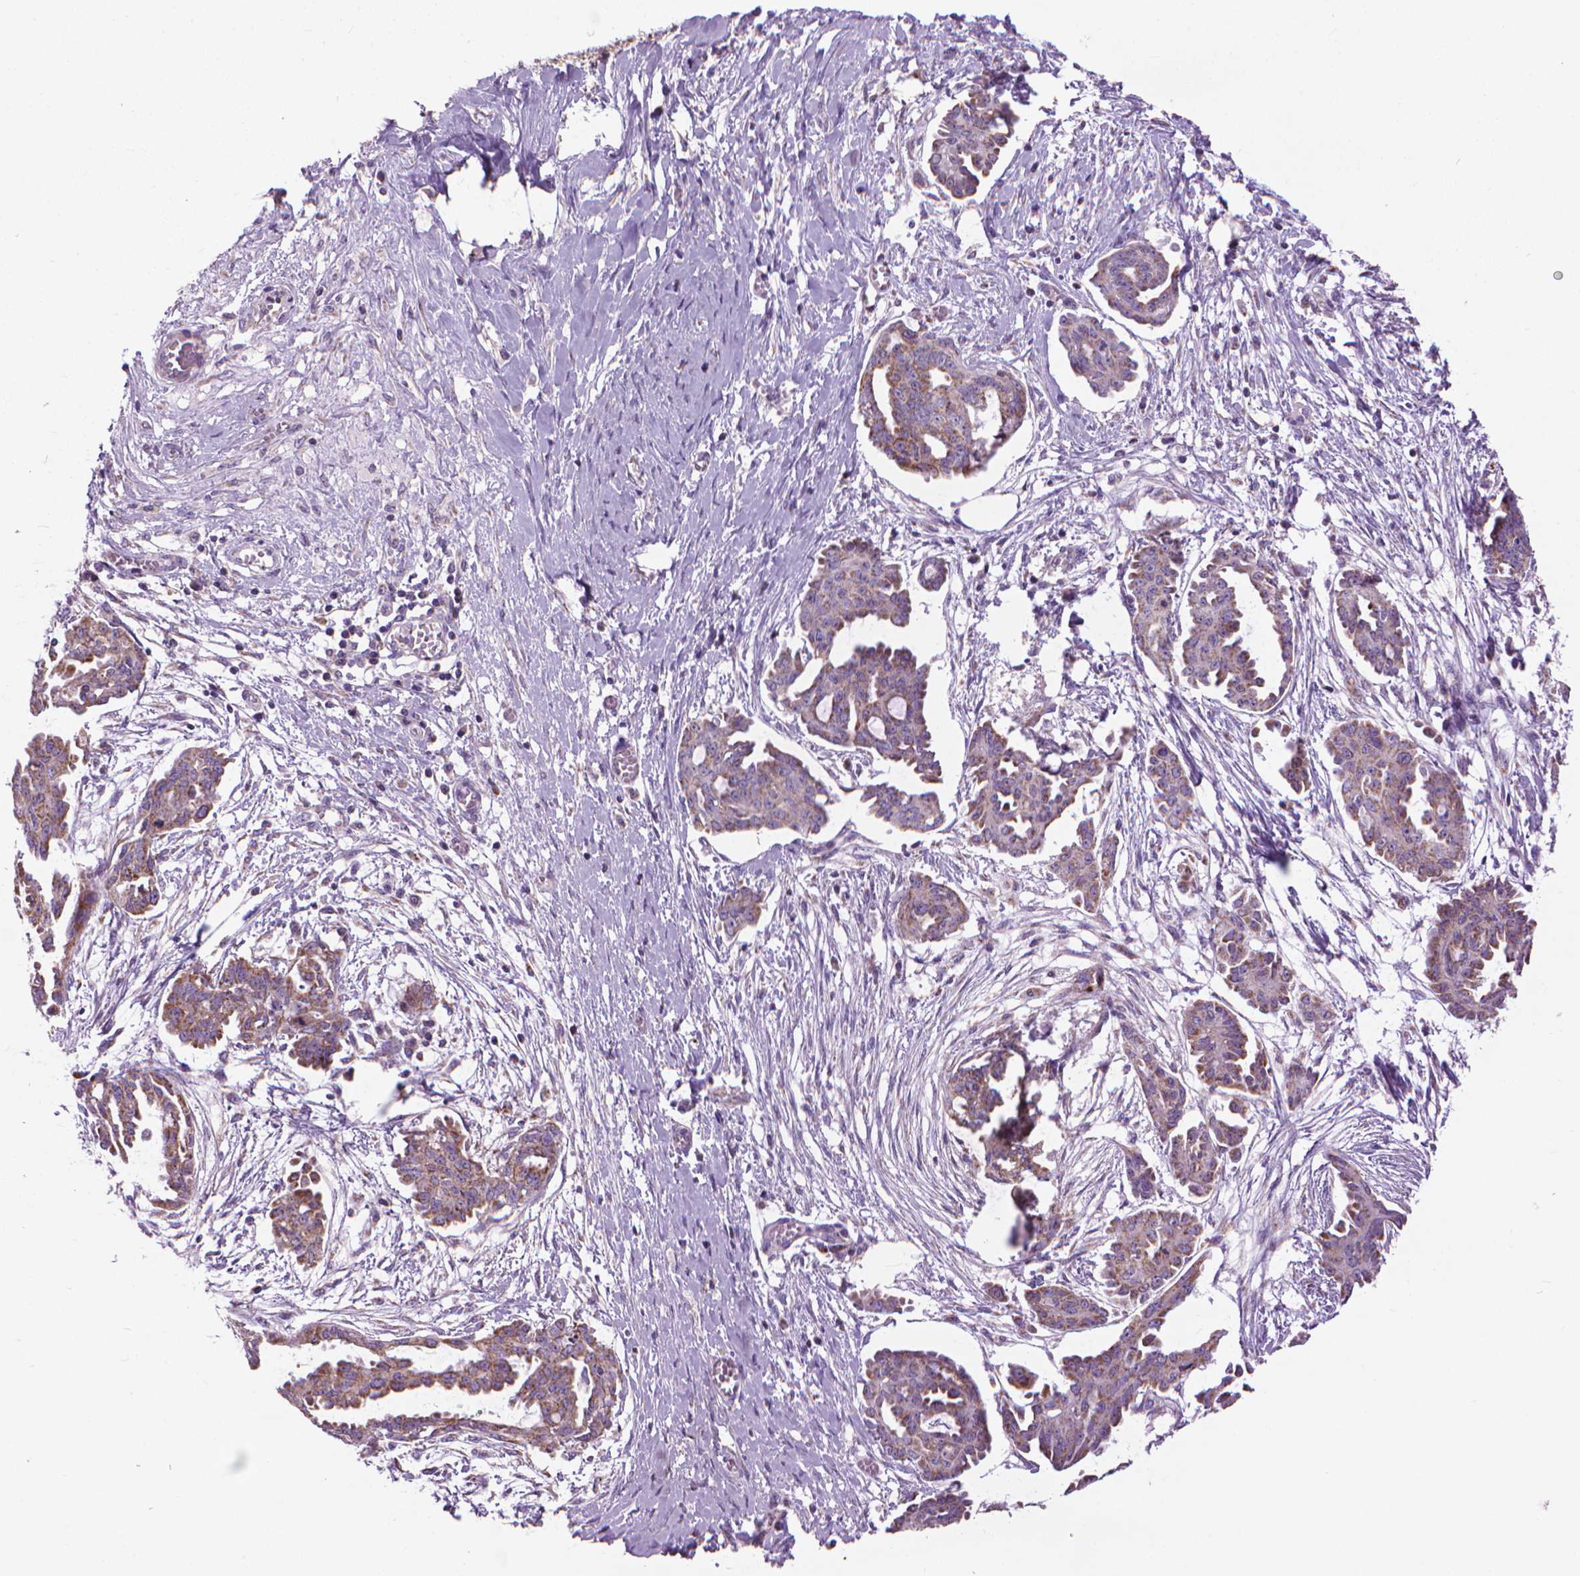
{"staining": {"intensity": "moderate", "quantity": "<25%", "location": "cytoplasmic/membranous"}, "tissue": "ovarian cancer", "cell_type": "Tumor cells", "image_type": "cancer", "snomed": [{"axis": "morphology", "description": "Cystadenocarcinoma, serous, NOS"}, {"axis": "topography", "description": "Ovary"}], "caption": "A photomicrograph showing moderate cytoplasmic/membranous staining in approximately <25% of tumor cells in ovarian serous cystadenocarcinoma, as visualized by brown immunohistochemical staining.", "gene": "VDAC1", "patient": {"sex": "female", "age": 71}}